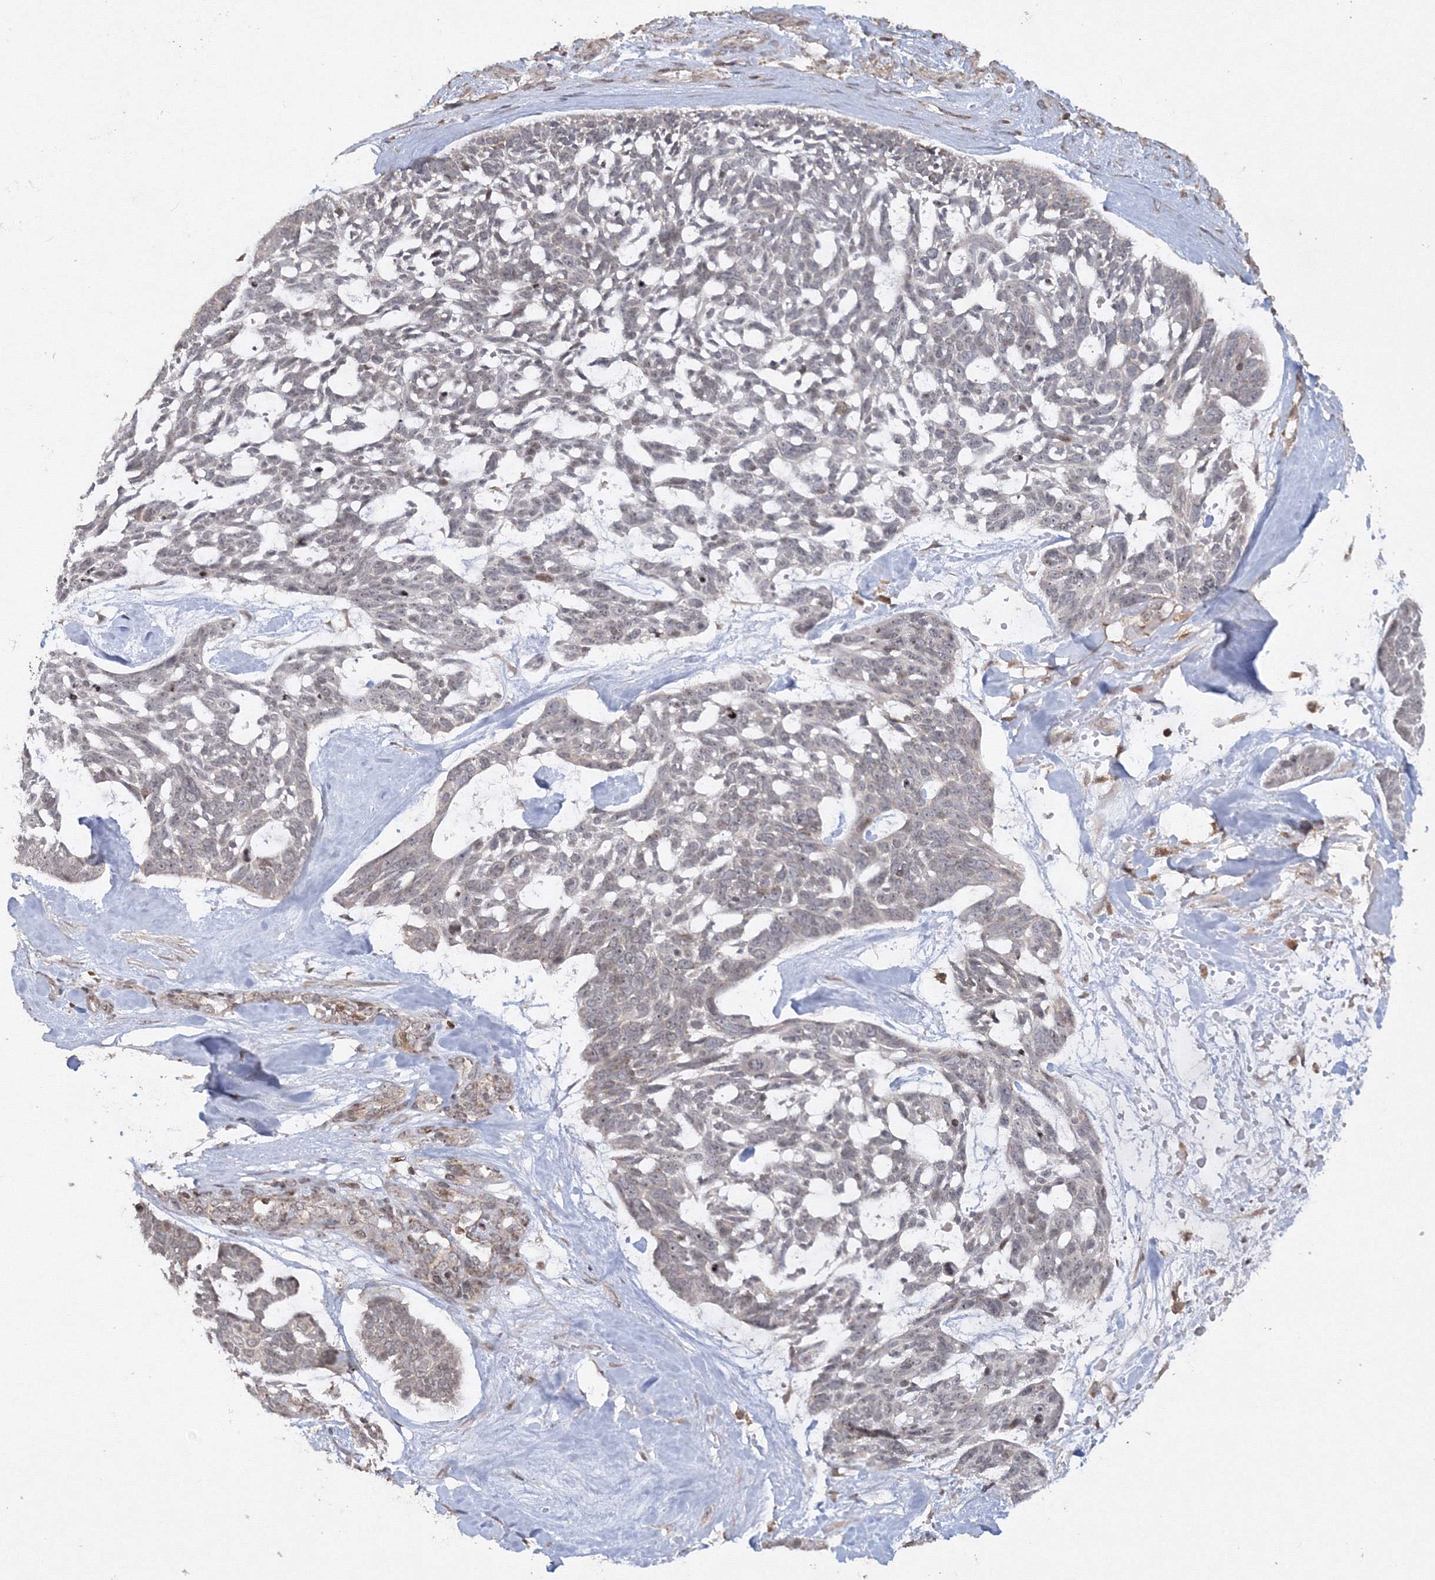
{"staining": {"intensity": "weak", "quantity": "25%-75%", "location": "cytoplasmic/membranous,nuclear"}, "tissue": "skin cancer", "cell_type": "Tumor cells", "image_type": "cancer", "snomed": [{"axis": "morphology", "description": "Basal cell carcinoma"}, {"axis": "topography", "description": "Skin"}], "caption": "Tumor cells demonstrate low levels of weak cytoplasmic/membranous and nuclear positivity in about 25%-75% of cells in human basal cell carcinoma (skin).", "gene": "MKRN2", "patient": {"sex": "male", "age": 88}}